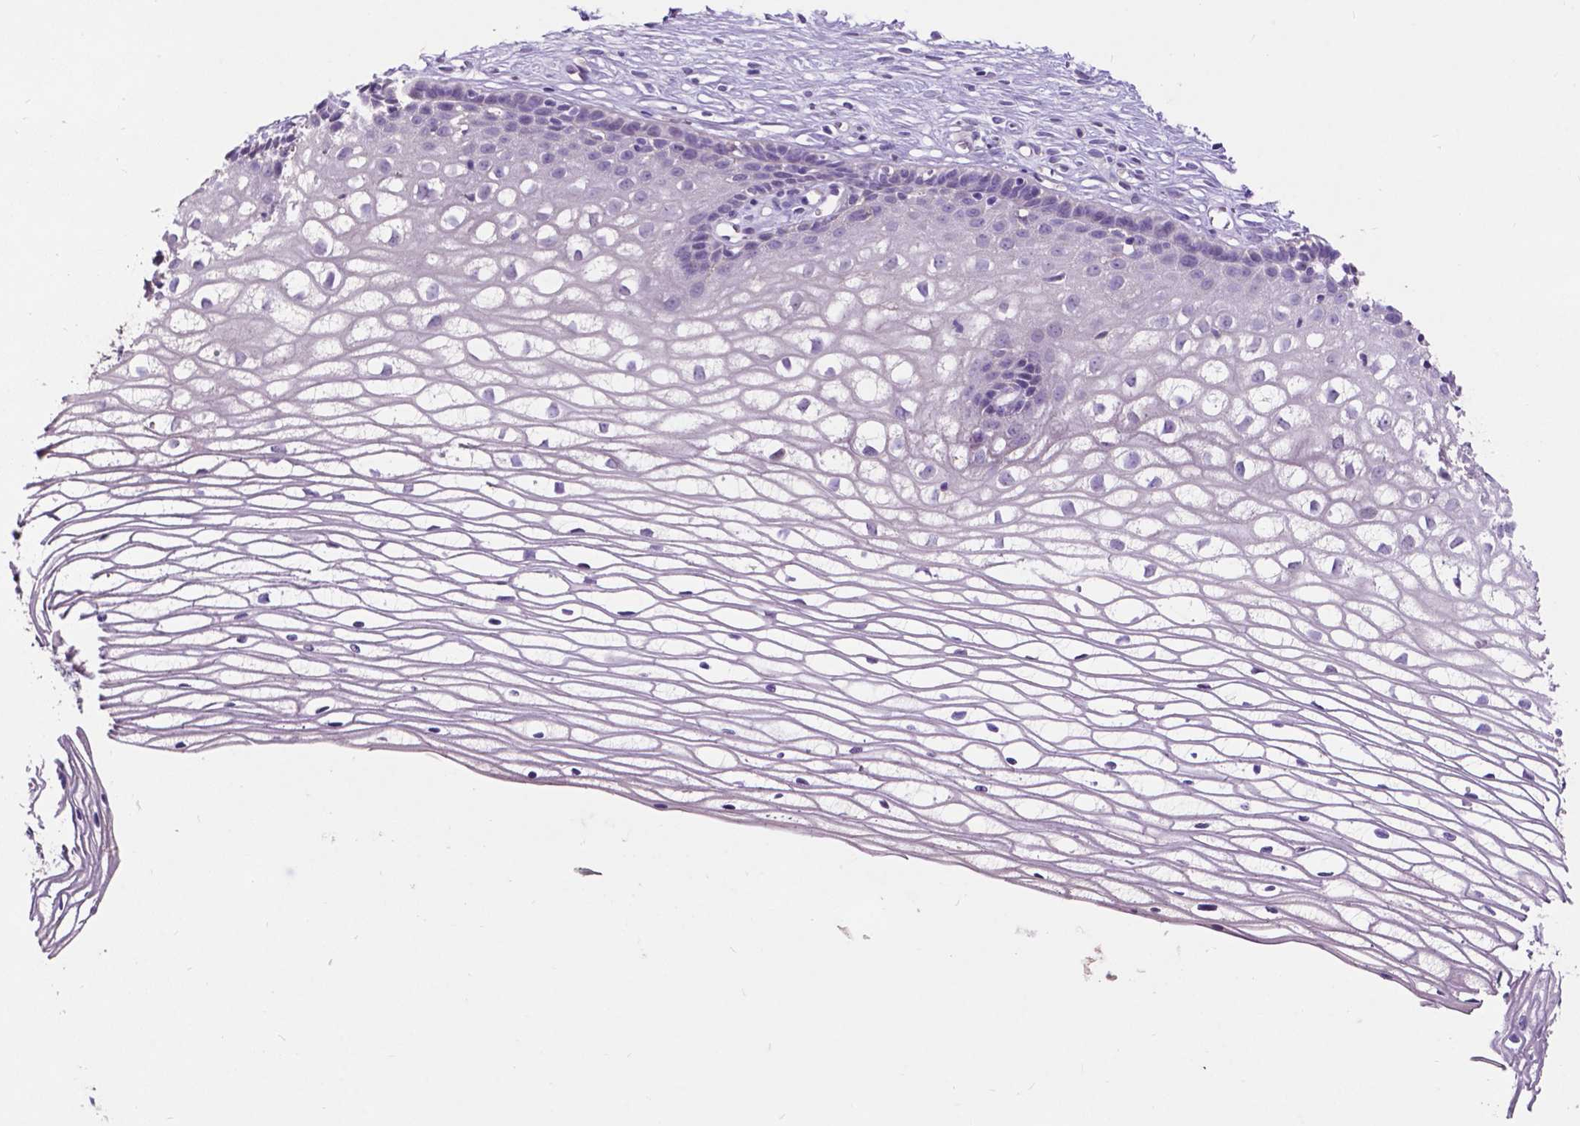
{"staining": {"intensity": "negative", "quantity": "none", "location": "none"}, "tissue": "cervix", "cell_type": "Glandular cells", "image_type": "normal", "snomed": [{"axis": "morphology", "description": "Normal tissue, NOS"}, {"axis": "topography", "description": "Cervix"}], "caption": "Immunohistochemistry image of normal cervix stained for a protein (brown), which displays no staining in glandular cells.", "gene": "PLSCR1", "patient": {"sex": "female", "age": 40}}